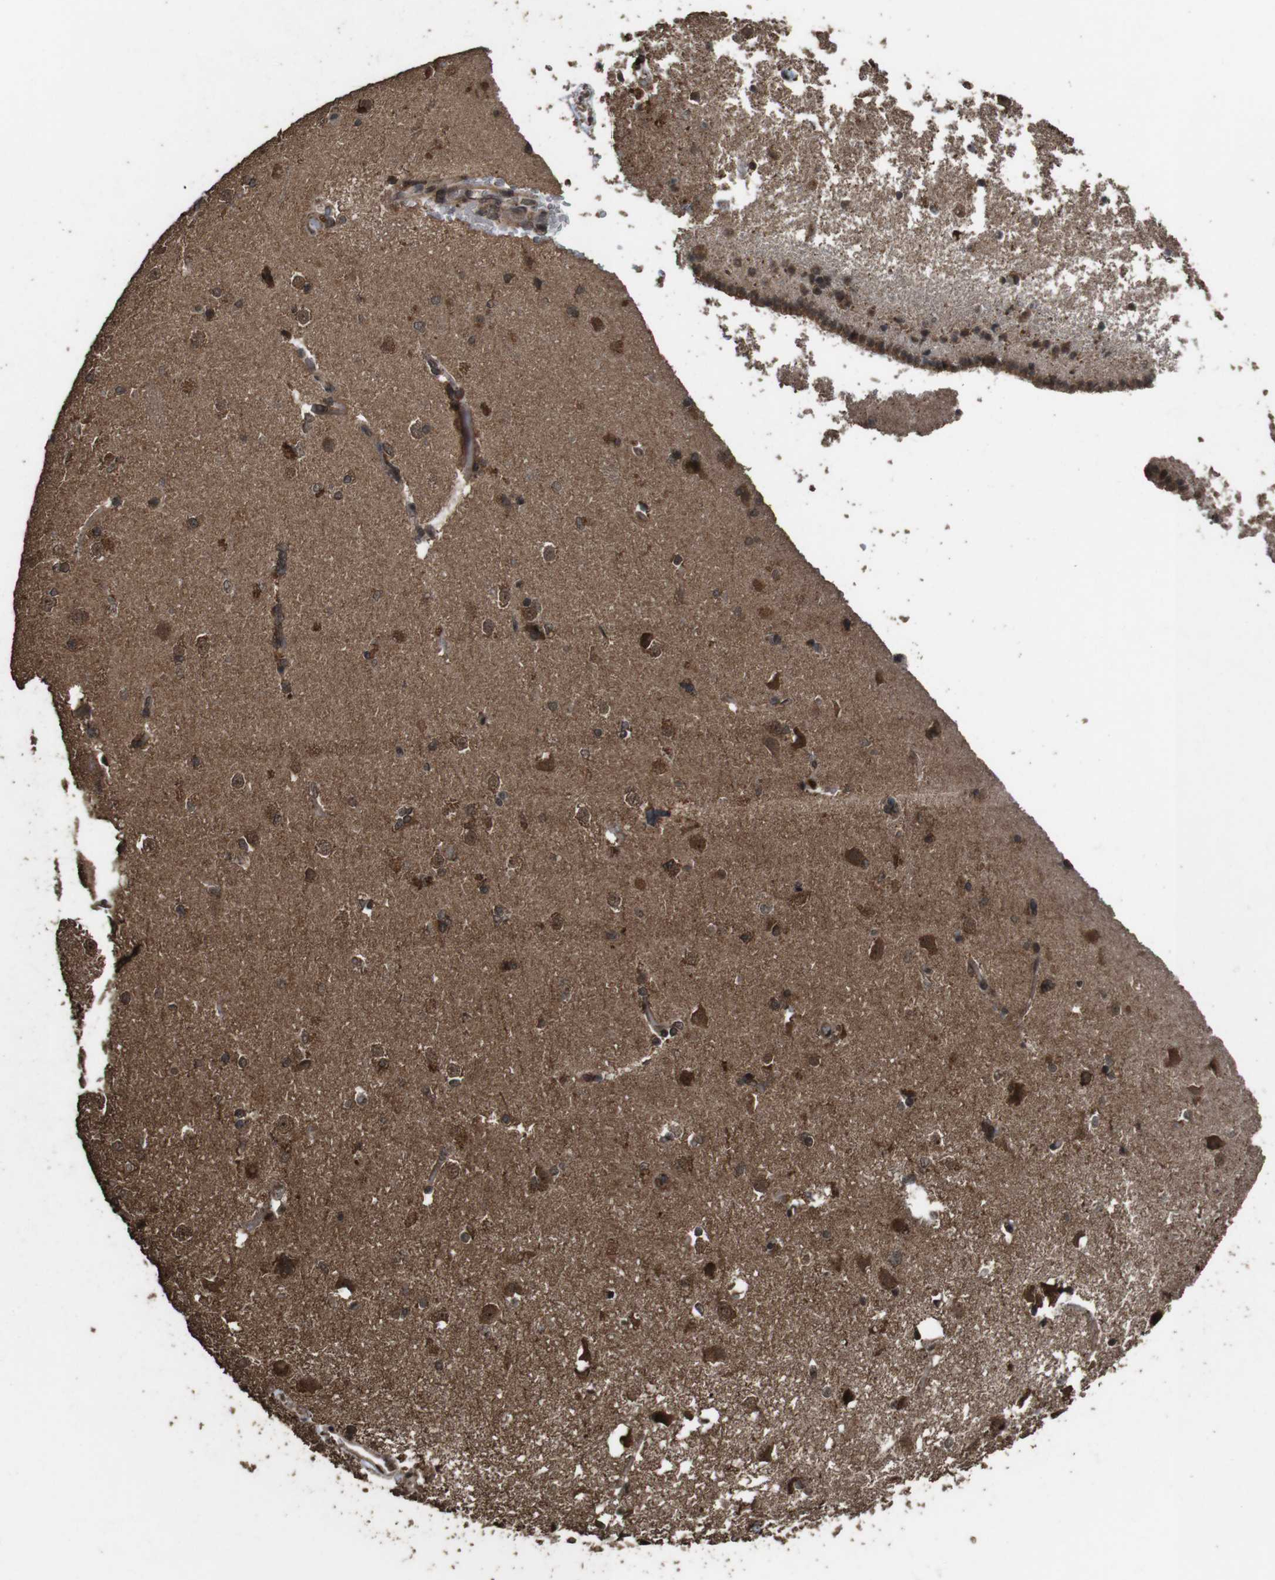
{"staining": {"intensity": "moderate", "quantity": "25%-75%", "location": "cytoplasmic/membranous"}, "tissue": "caudate", "cell_type": "Glial cells", "image_type": "normal", "snomed": [{"axis": "morphology", "description": "Normal tissue, NOS"}, {"axis": "topography", "description": "Lateral ventricle wall"}], "caption": "DAB (3,3'-diaminobenzidine) immunohistochemical staining of unremarkable human caudate reveals moderate cytoplasmic/membranous protein staining in approximately 25%-75% of glial cells. The staining was performed using DAB to visualize the protein expression in brown, while the nuclei were stained in blue with hematoxylin (Magnification: 20x).", "gene": "RRAS2", "patient": {"sex": "female", "age": 19}}